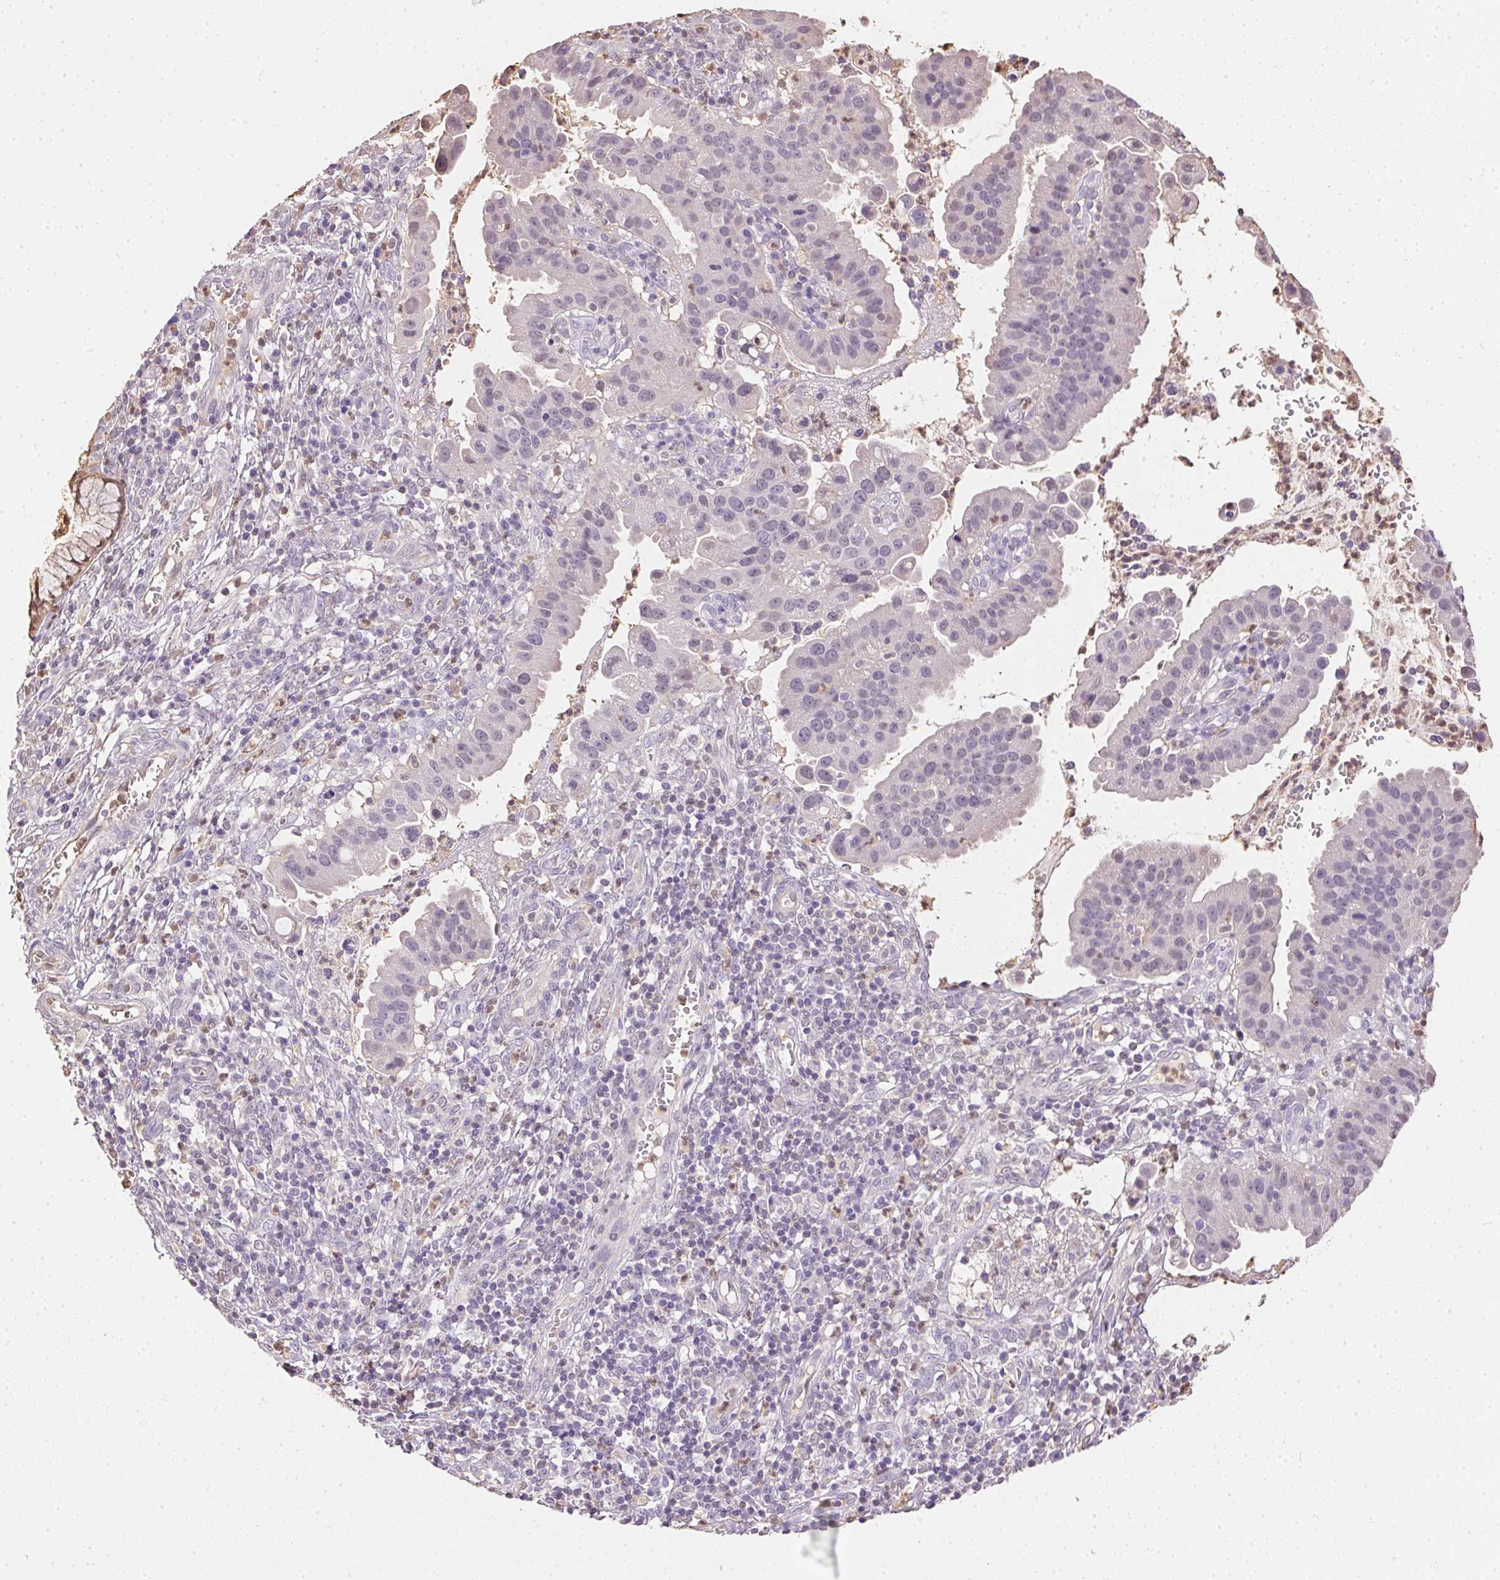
{"staining": {"intensity": "negative", "quantity": "none", "location": "none"}, "tissue": "cervical cancer", "cell_type": "Tumor cells", "image_type": "cancer", "snomed": [{"axis": "morphology", "description": "Adenocarcinoma, NOS"}, {"axis": "topography", "description": "Cervix"}], "caption": "IHC histopathology image of cervical cancer stained for a protein (brown), which exhibits no positivity in tumor cells. (DAB IHC, high magnification).", "gene": "S100A3", "patient": {"sex": "female", "age": 34}}